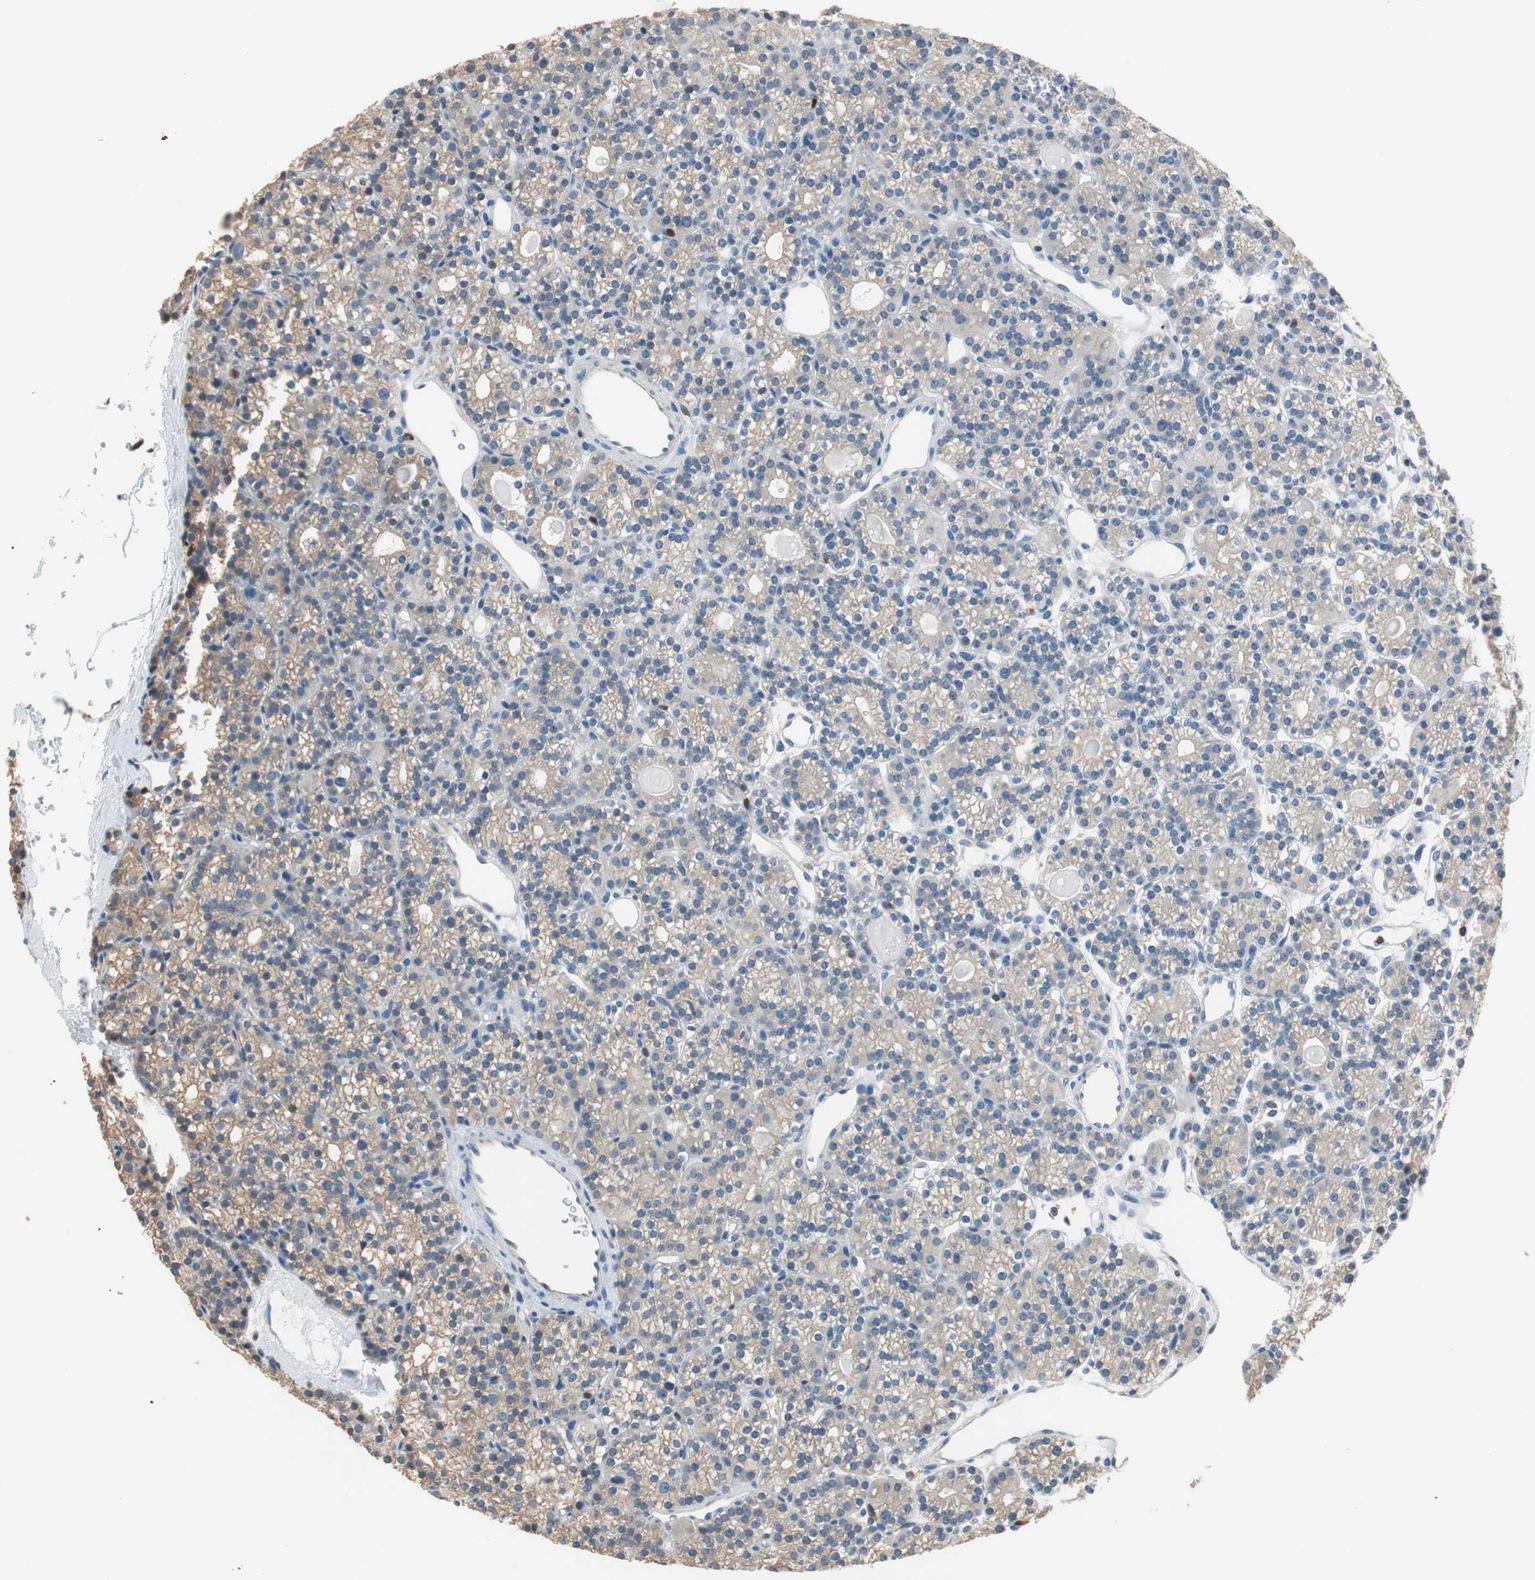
{"staining": {"intensity": "weak", "quantity": "25%-75%", "location": "cytoplasmic/membranous"}, "tissue": "parathyroid gland", "cell_type": "Glandular cells", "image_type": "normal", "snomed": [{"axis": "morphology", "description": "Normal tissue, NOS"}, {"axis": "topography", "description": "Parathyroid gland"}], "caption": "A histopathology image of parathyroid gland stained for a protein demonstrates weak cytoplasmic/membranous brown staining in glandular cells. The staining is performed using DAB (3,3'-diaminobenzidine) brown chromogen to label protein expression. The nuclei are counter-stained blue using hematoxylin.", "gene": "NFATC2", "patient": {"sex": "male", "age": 57}}